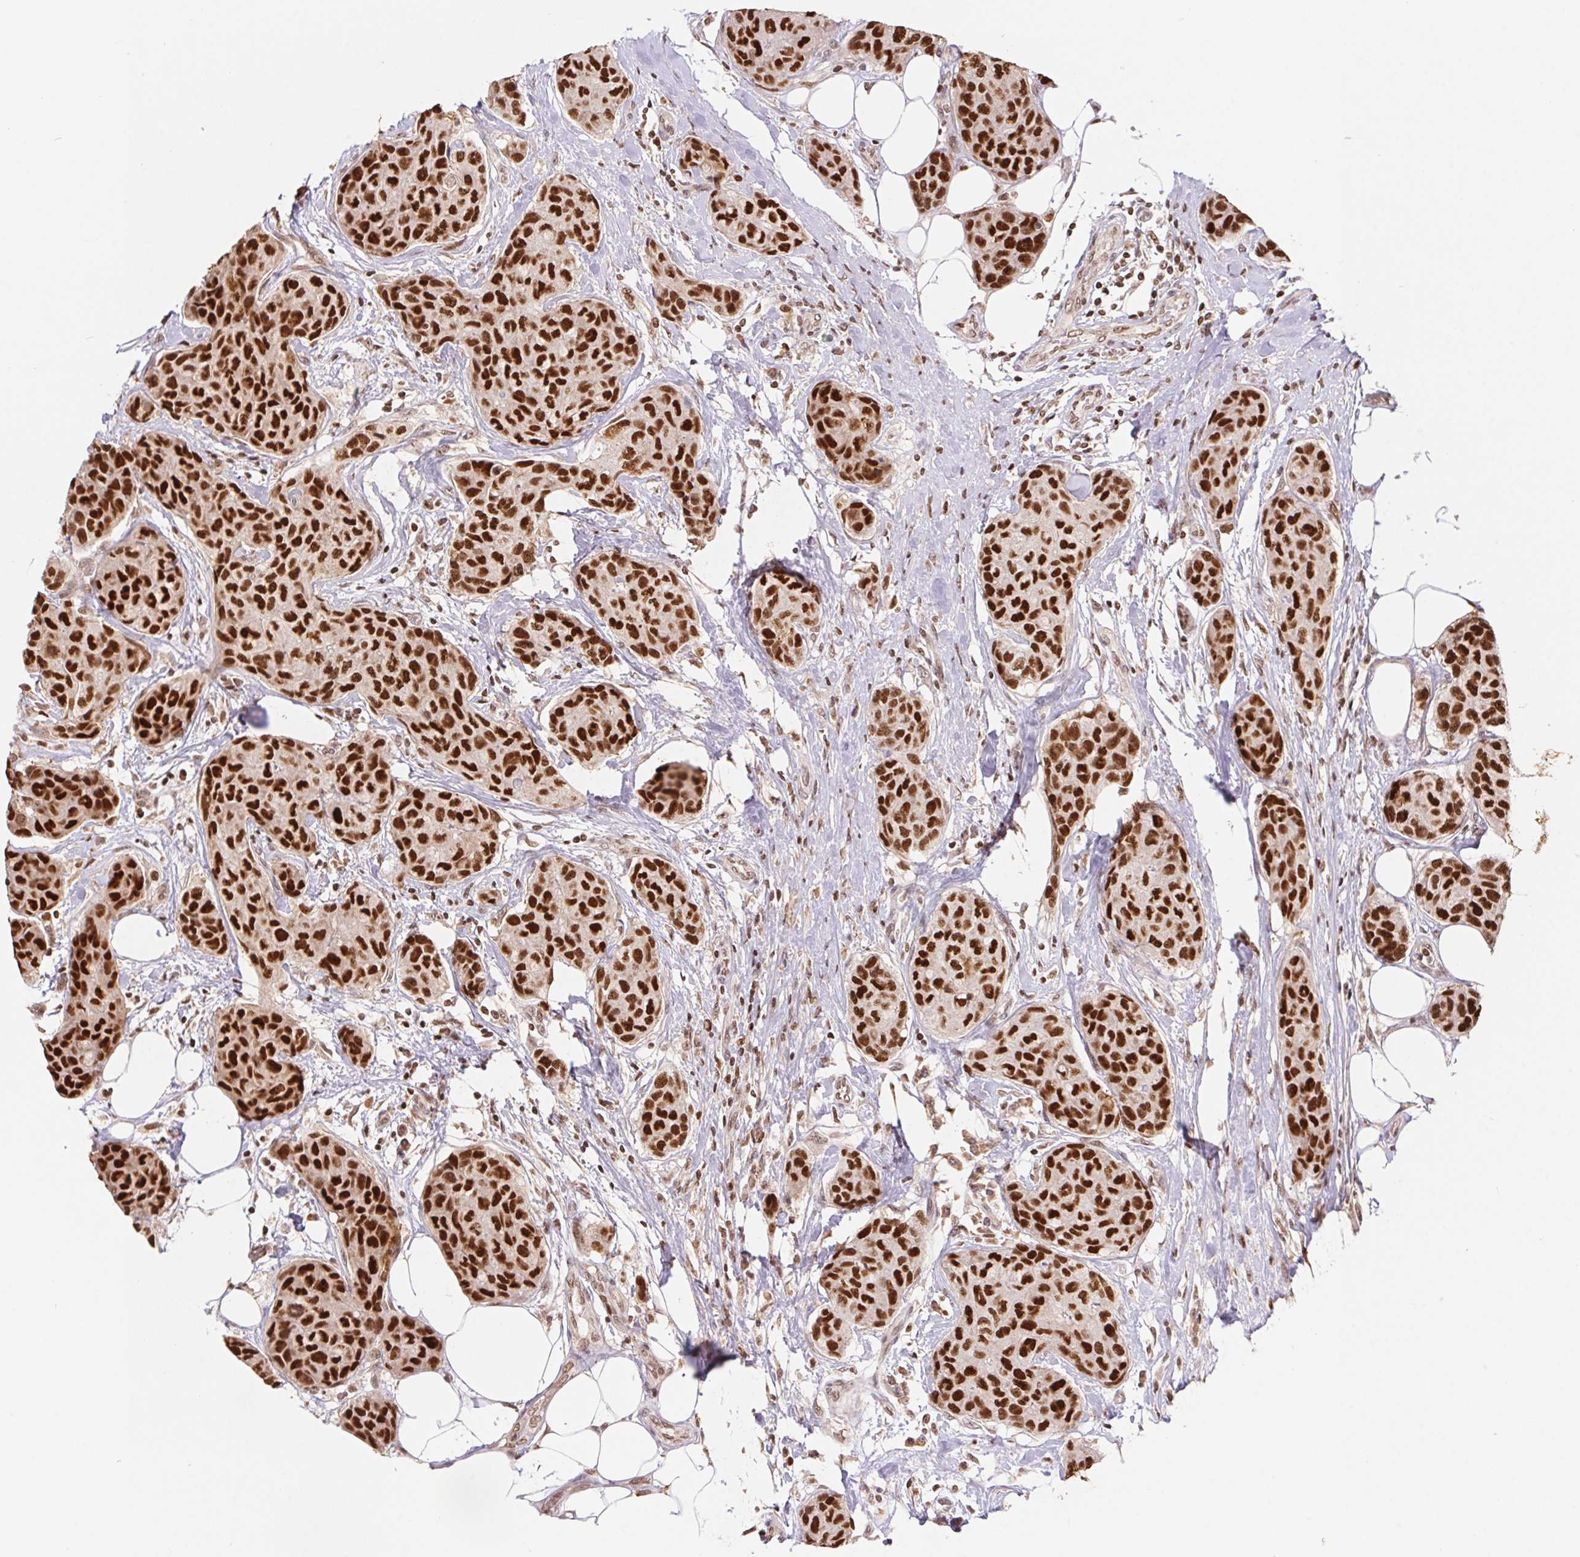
{"staining": {"intensity": "strong", "quantity": ">75%", "location": "nuclear"}, "tissue": "breast cancer", "cell_type": "Tumor cells", "image_type": "cancer", "snomed": [{"axis": "morphology", "description": "Duct carcinoma"}, {"axis": "topography", "description": "Breast"}], "caption": "About >75% of tumor cells in breast cancer (infiltrating ductal carcinoma) show strong nuclear protein positivity as visualized by brown immunohistochemical staining.", "gene": "POLD3", "patient": {"sex": "female", "age": 80}}